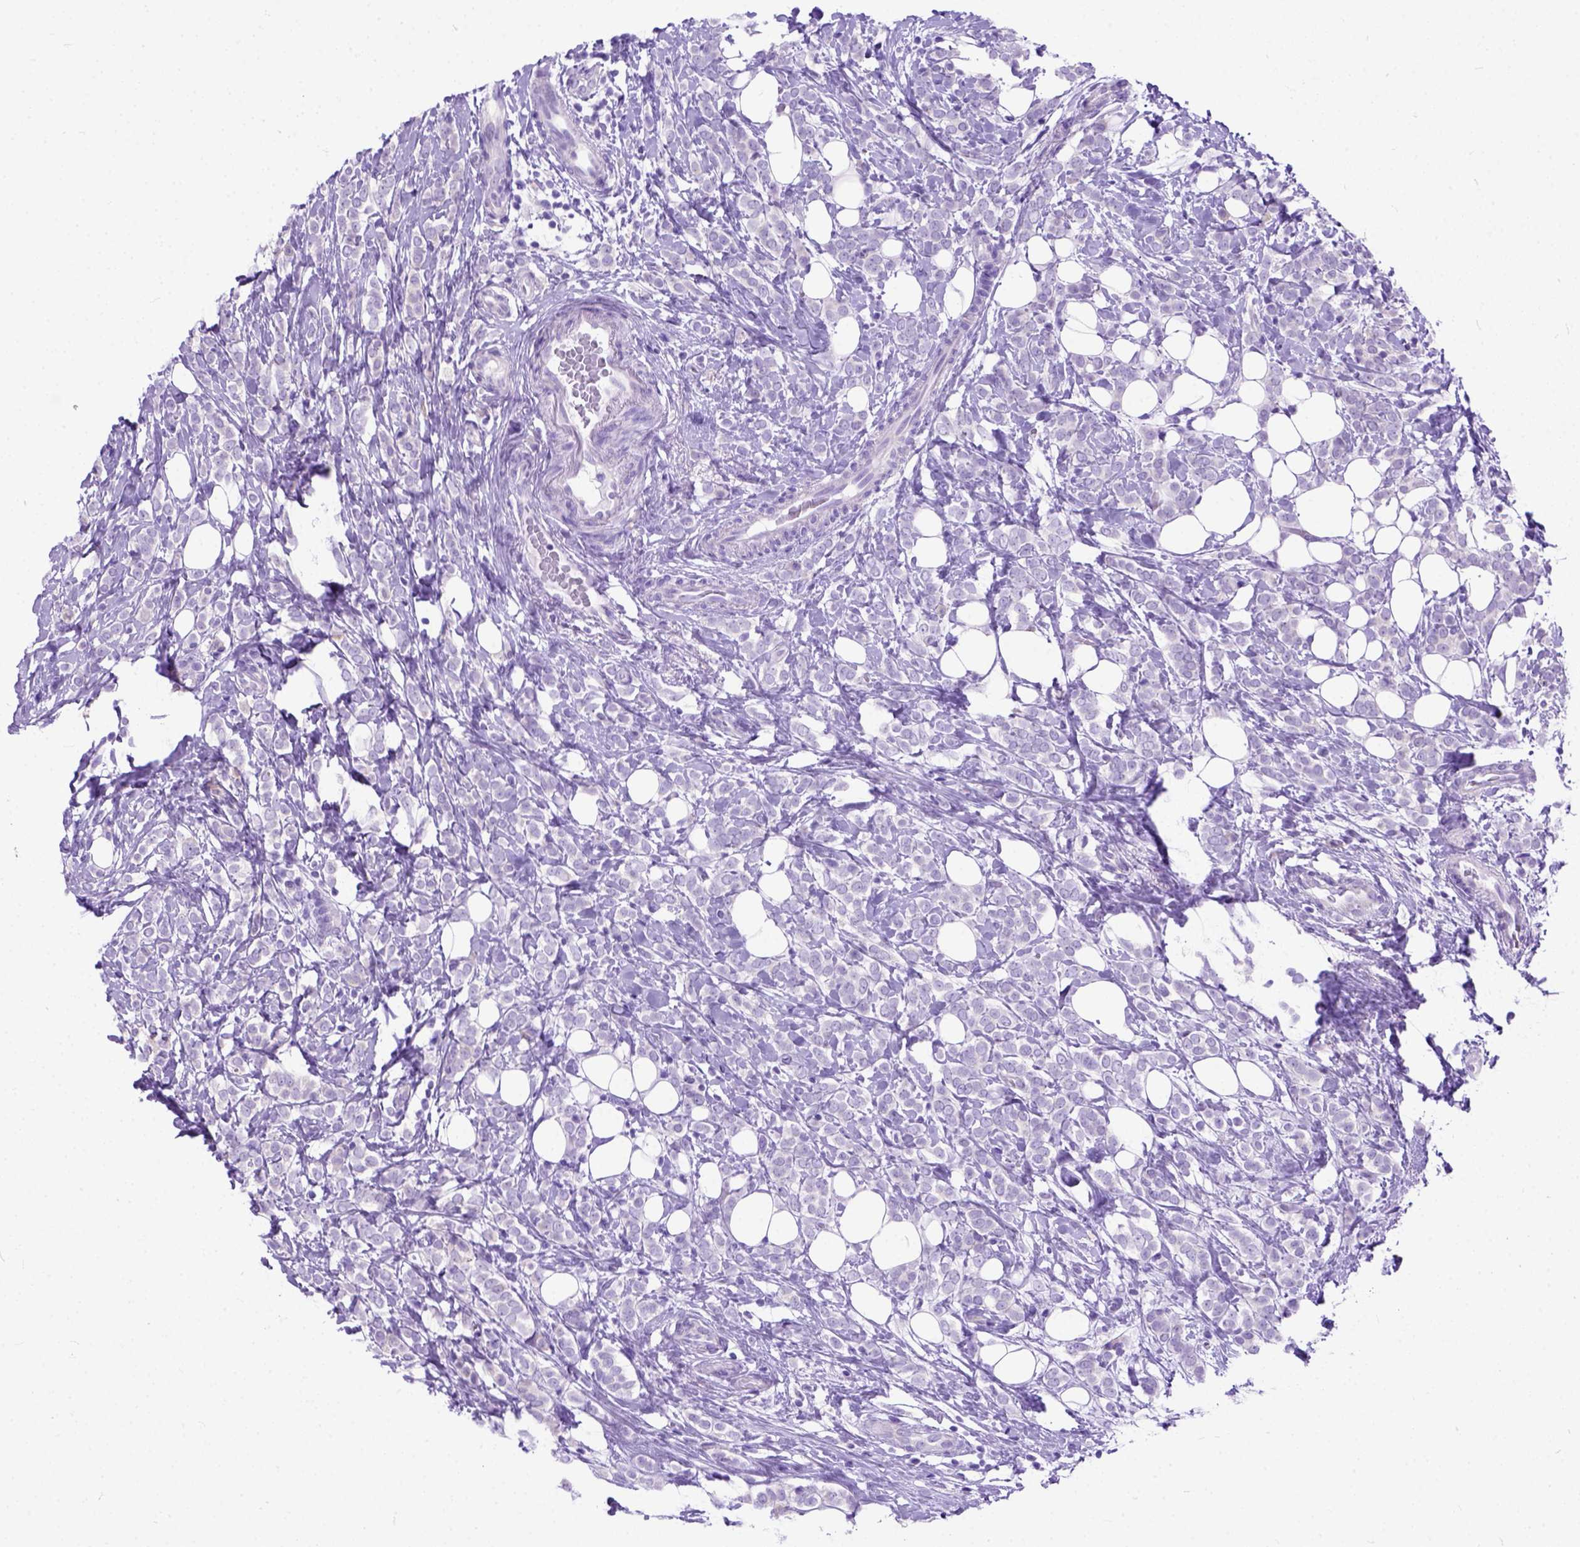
{"staining": {"intensity": "negative", "quantity": "none", "location": "none"}, "tissue": "breast cancer", "cell_type": "Tumor cells", "image_type": "cancer", "snomed": [{"axis": "morphology", "description": "Lobular carcinoma"}, {"axis": "topography", "description": "Breast"}], "caption": "Tumor cells are negative for protein expression in human breast cancer.", "gene": "ODAD3", "patient": {"sex": "female", "age": 49}}